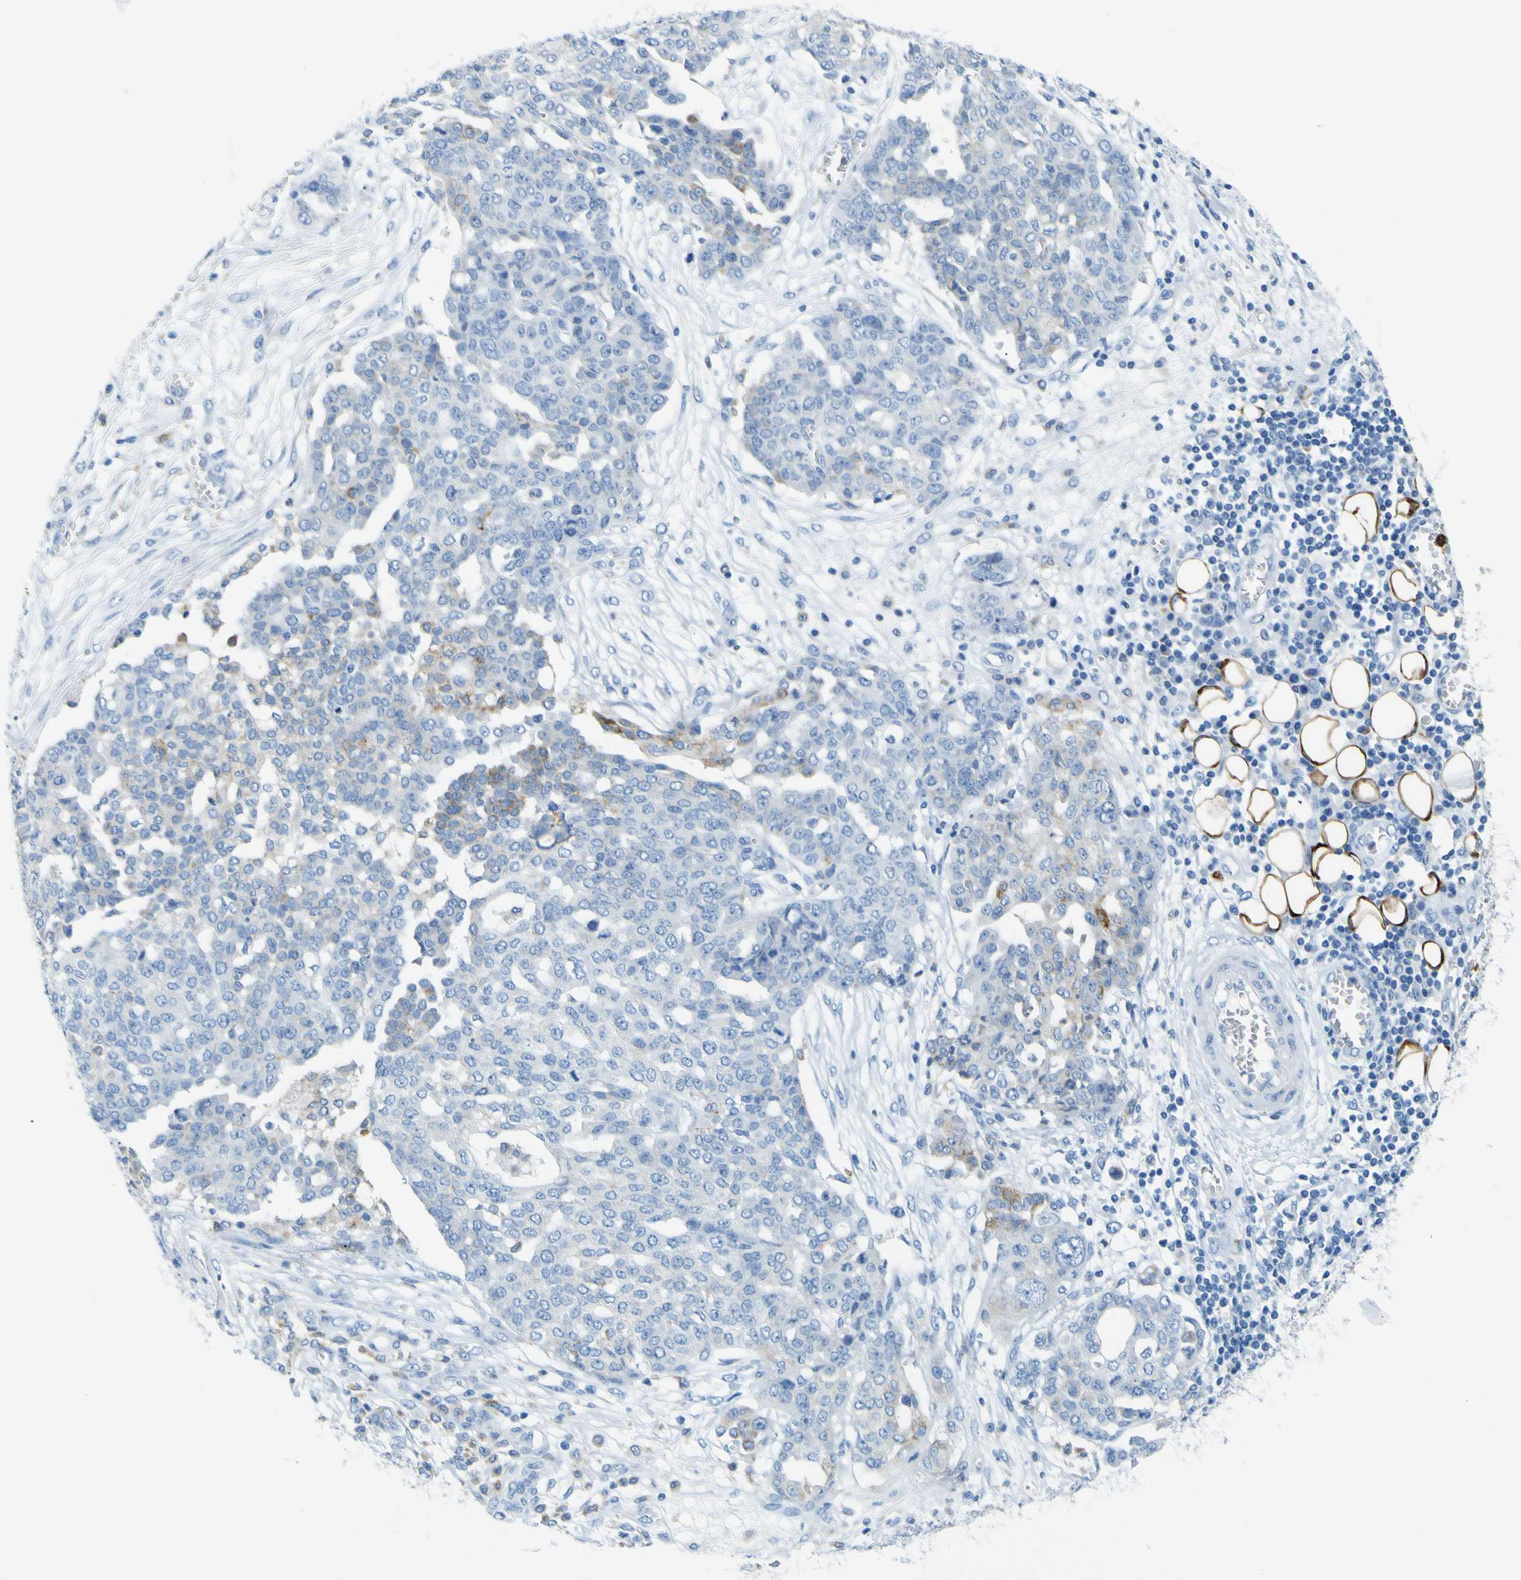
{"staining": {"intensity": "weak", "quantity": "<25%", "location": "cytoplasmic/membranous"}, "tissue": "ovarian cancer", "cell_type": "Tumor cells", "image_type": "cancer", "snomed": [{"axis": "morphology", "description": "Cystadenocarcinoma, serous, NOS"}, {"axis": "topography", "description": "Soft tissue"}, {"axis": "topography", "description": "Ovary"}], "caption": "Tumor cells are negative for brown protein staining in ovarian serous cystadenocarcinoma.", "gene": "ACSL1", "patient": {"sex": "female", "age": 57}}